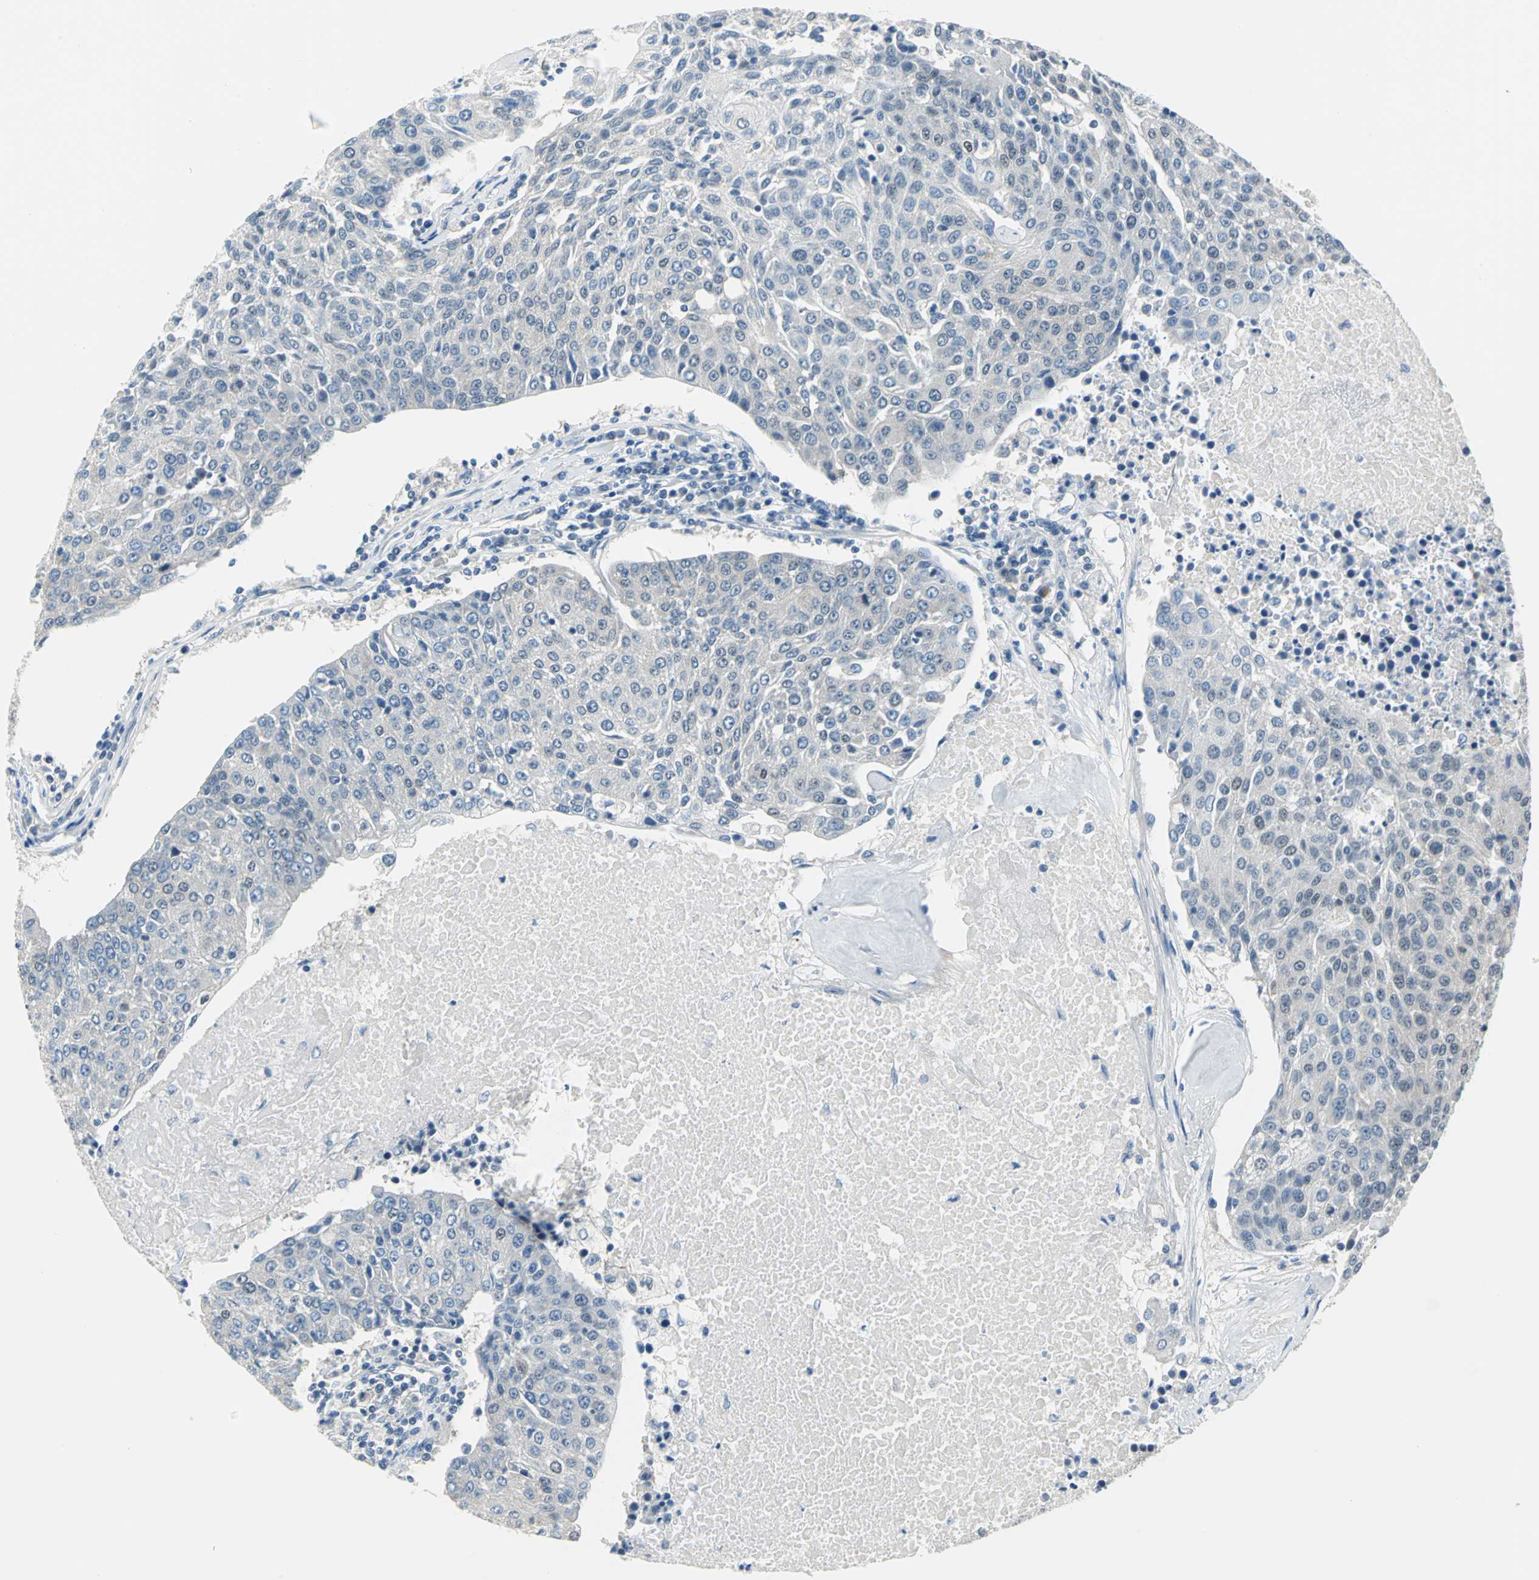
{"staining": {"intensity": "negative", "quantity": "none", "location": "none"}, "tissue": "urothelial cancer", "cell_type": "Tumor cells", "image_type": "cancer", "snomed": [{"axis": "morphology", "description": "Urothelial carcinoma, High grade"}, {"axis": "topography", "description": "Urinary bladder"}], "caption": "An immunohistochemistry (IHC) micrograph of urothelial carcinoma (high-grade) is shown. There is no staining in tumor cells of urothelial carcinoma (high-grade).", "gene": "ZNF415", "patient": {"sex": "female", "age": 85}}